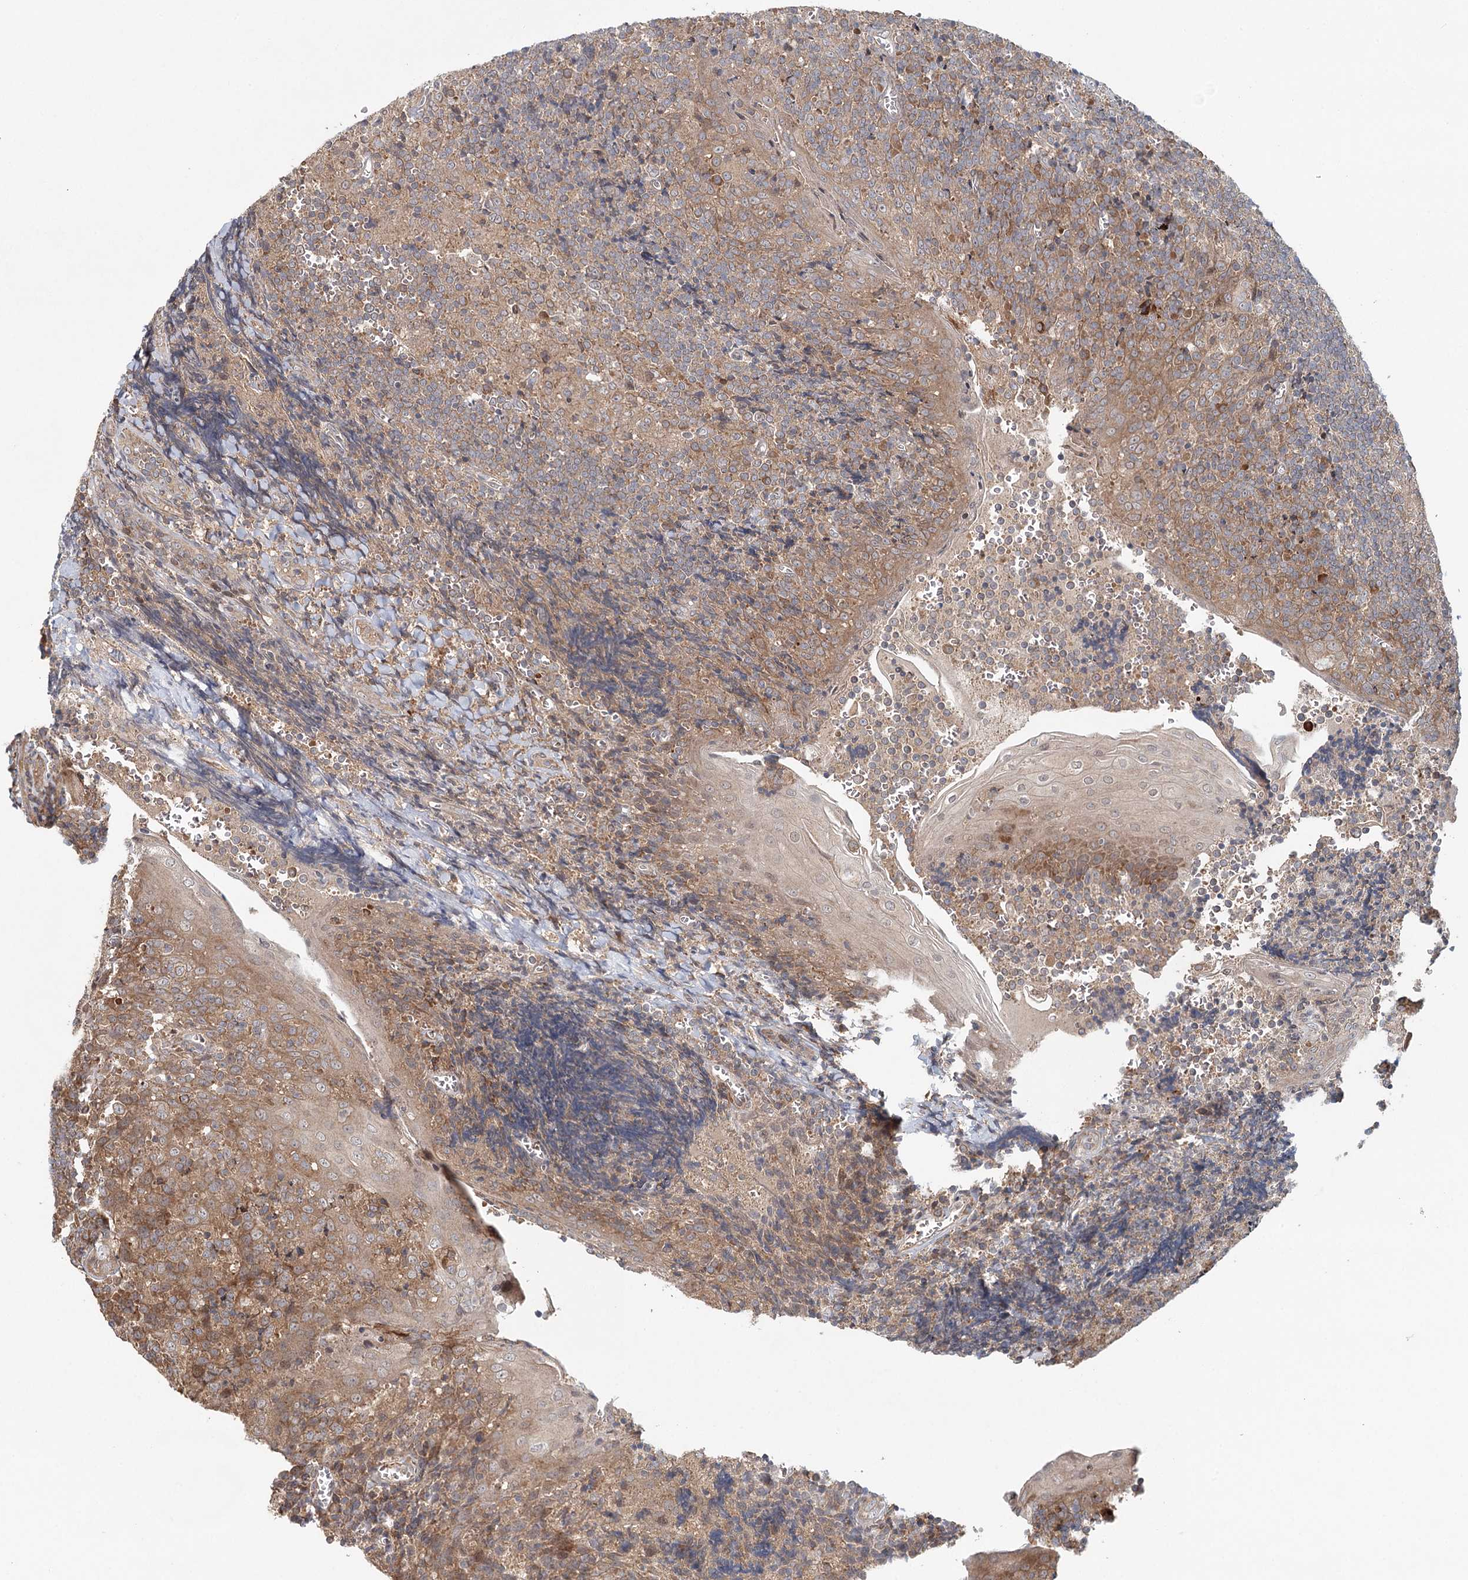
{"staining": {"intensity": "weak", "quantity": "25%-75%", "location": "cytoplasmic/membranous"}, "tissue": "tonsil", "cell_type": "Germinal center cells", "image_type": "normal", "snomed": [{"axis": "morphology", "description": "Normal tissue, NOS"}, {"axis": "topography", "description": "Tonsil"}], "caption": "This image exhibits IHC staining of benign human tonsil, with low weak cytoplasmic/membranous positivity in approximately 25%-75% of germinal center cells.", "gene": "ENSG00000273217", "patient": {"sex": "male", "age": 27}}